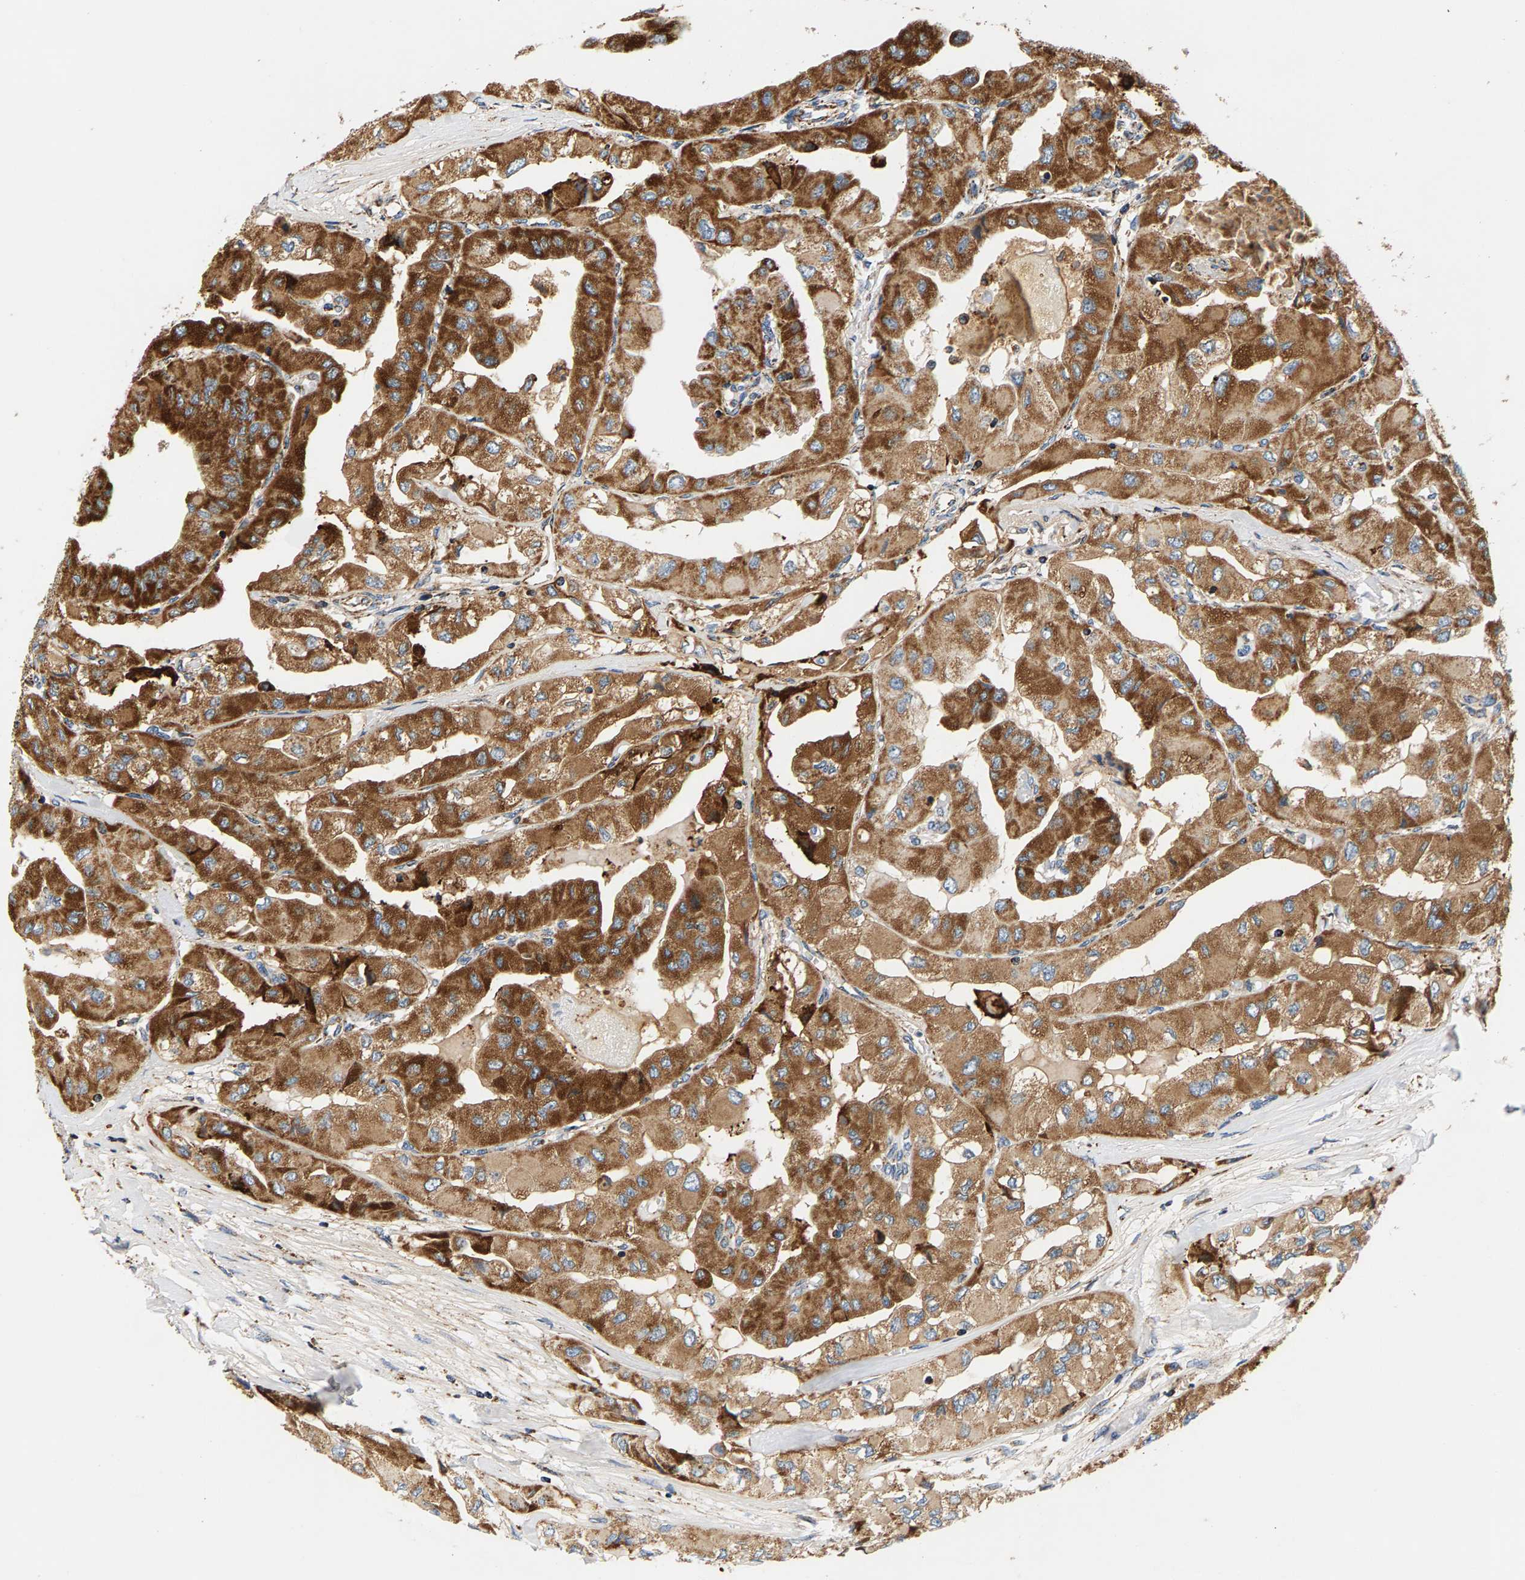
{"staining": {"intensity": "strong", "quantity": ">75%", "location": "cytoplasmic/membranous"}, "tissue": "thyroid cancer", "cell_type": "Tumor cells", "image_type": "cancer", "snomed": [{"axis": "morphology", "description": "Papillary adenocarcinoma, NOS"}, {"axis": "topography", "description": "Thyroid gland"}], "caption": "A histopathology image of papillary adenocarcinoma (thyroid) stained for a protein shows strong cytoplasmic/membranous brown staining in tumor cells. (DAB IHC, brown staining for protein, blue staining for nuclei).", "gene": "PDE1A", "patient": {"sex": "female", "age": 59}}